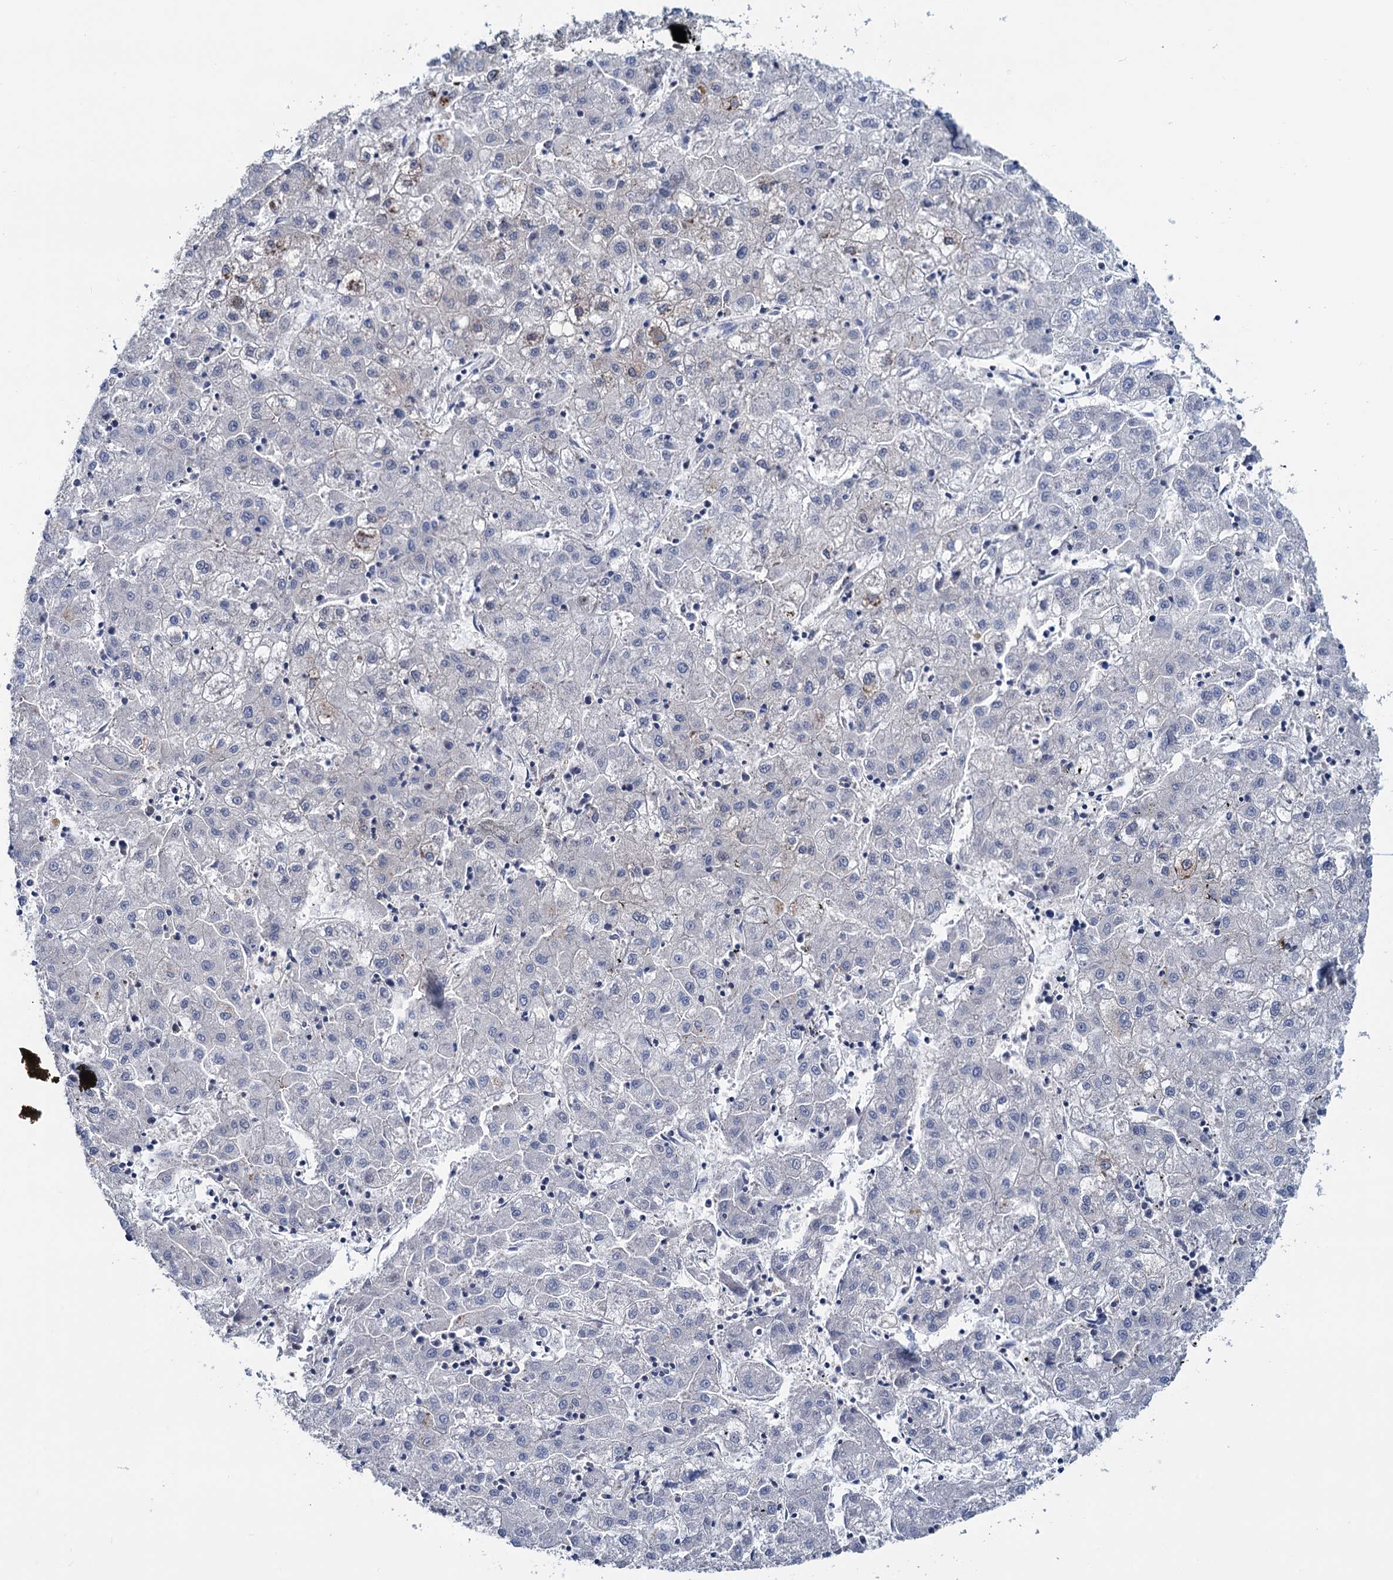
{"staining": {"intensity": "negative", "quantity": "none", "location": "none"}, "tissue": "liver cancer", "cell_type": "Tumor cells", "image_type": "cancer", "snomed": [{"axis": "morphology", "description": "Carcinoma, Hepatocellular, NOS"}, {"axis": "topography", "description": "Liver"}], "caption": "Image shows no significant protein positivity in tumor cells of hepatocellular carcinoma (liver). Nuclei are stained in blue.", "gene": "LRCH4", "patient": {"sex": "male", "age": 72}}